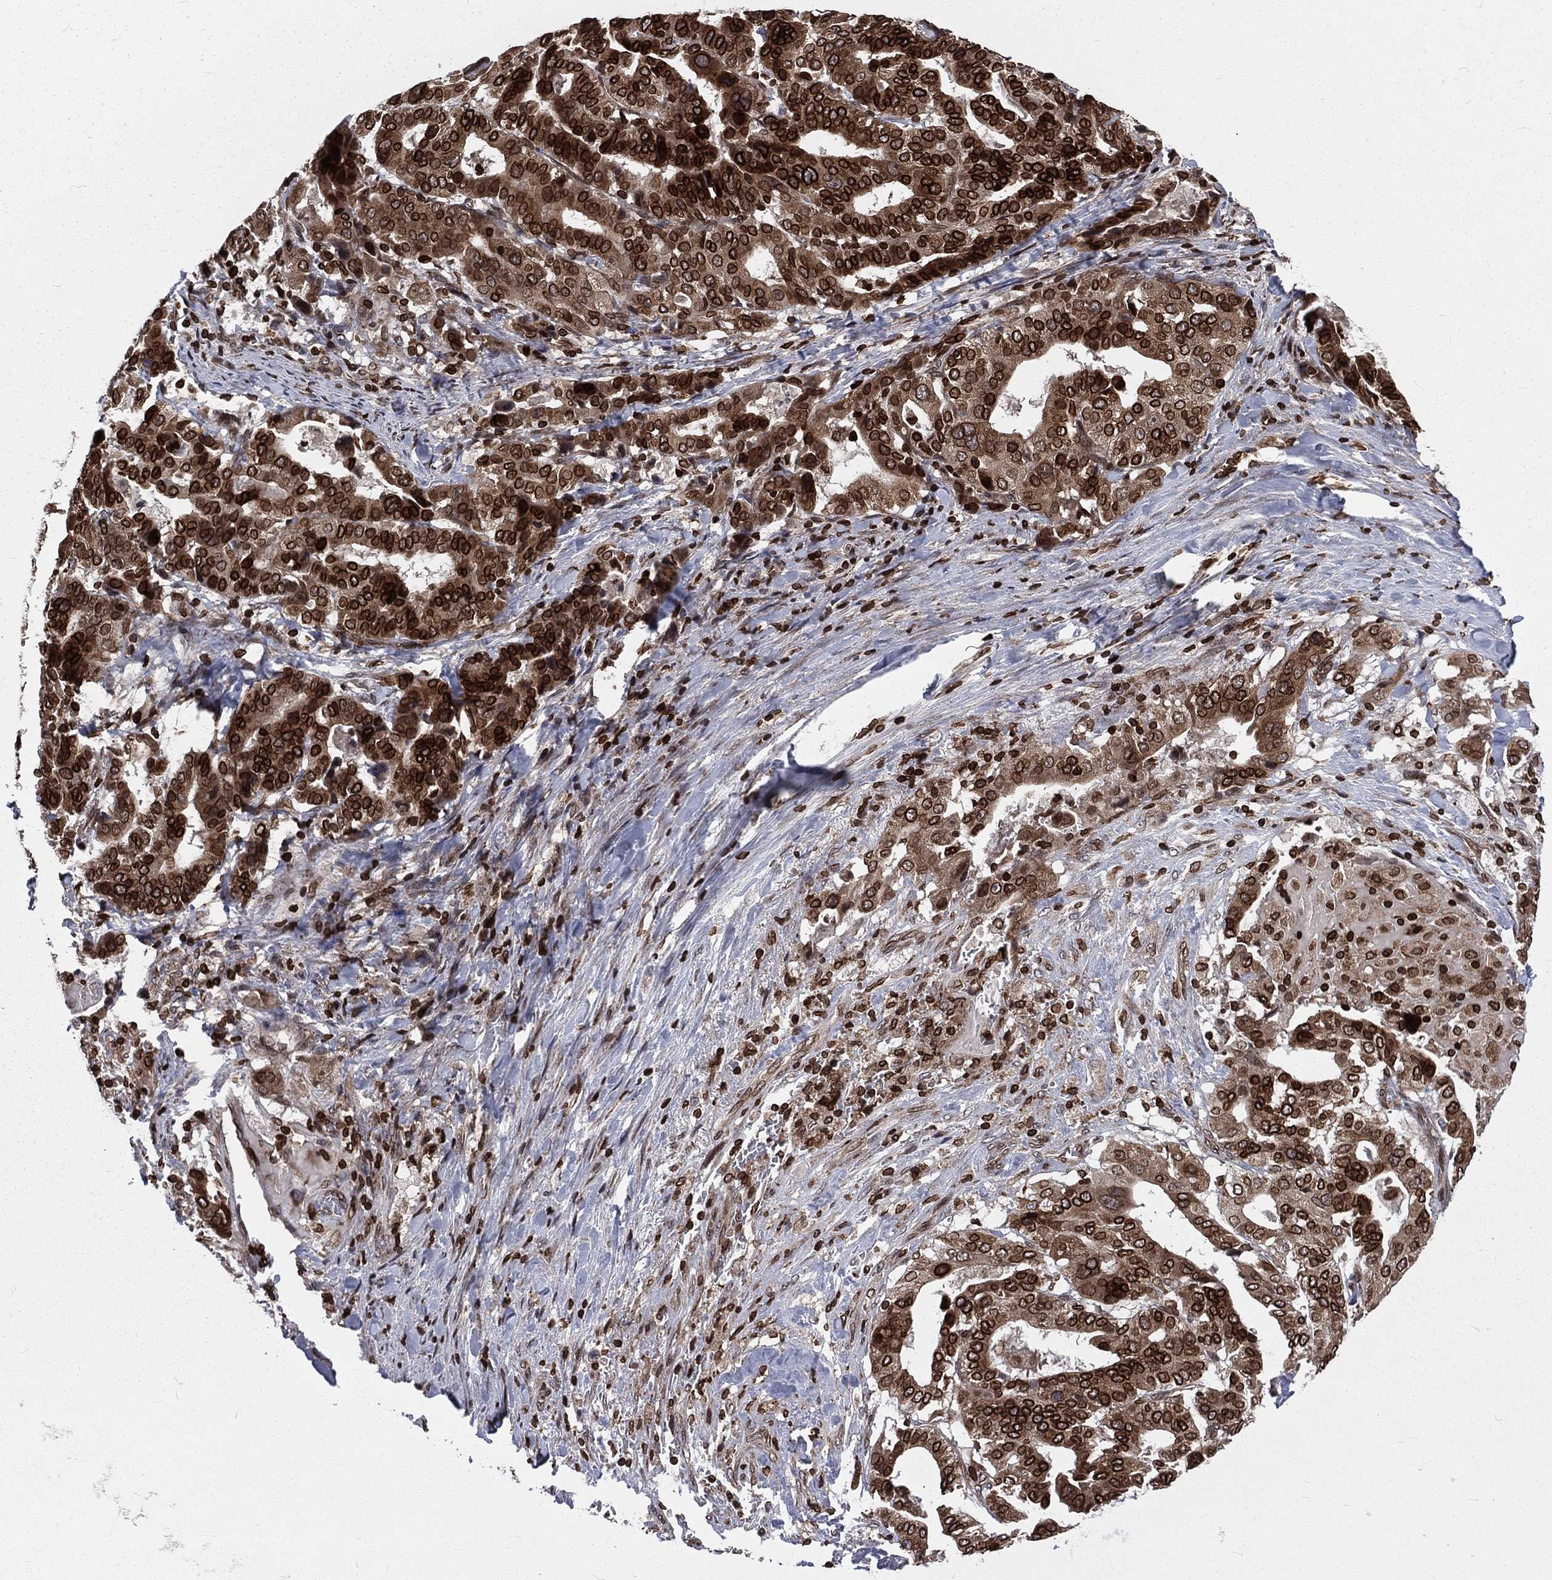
{"staining": {"intensity": "strong", "quantity": ">75%", "location": "cytoplasmic/membranous,nuclear"}, "tissue": "stomach cancer", "cell_type": "Tumor cells", "image_type": "cancer", "snomed": [{"axis": "morphology", "description": "Adenocarcinoma, NOS"}, {"axis": "topography", "description": "Stomach"}], "caption": "Strong cytoplasmic/membranous and nuclear protein staining is present in about >75% of tumor cells in adenocarcinoma (stomach).", "gene": "LBR", "patient": {"sex": "male", "age": 48}}